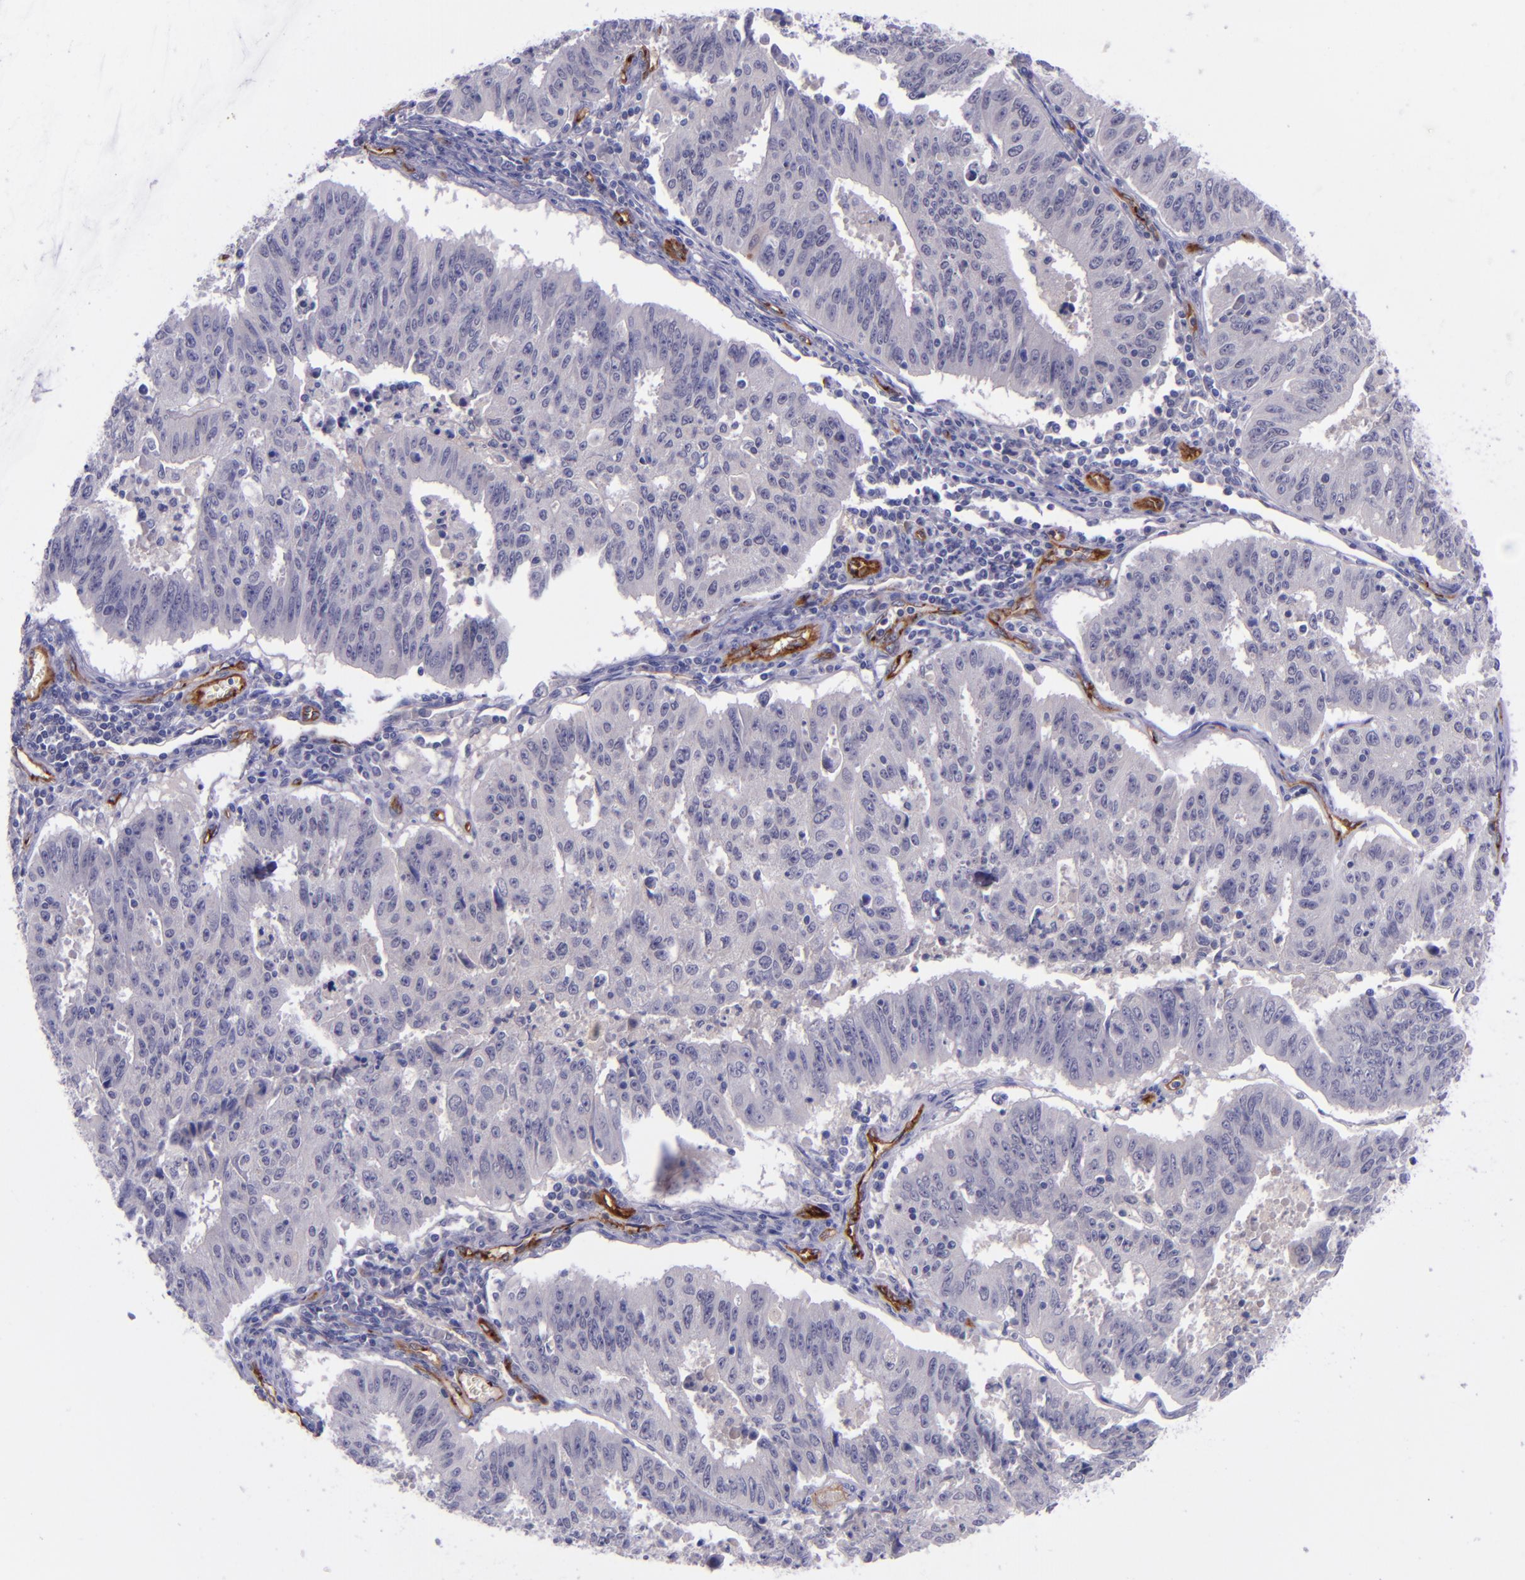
{"staining": {"intensity": "negative", "quantity": "none", "location": "none"}, "tissue": "endometrial cancer", "cell_type": "Tumor cells", "image_type": "cancer", "snomed": [{"axis": "morphology", "description": "Adenocarcinoma, NOS"}, {"axis": "topography", "description": "Endometrium"}], "caption": "Image shows no significant protein positivity in tumor cells of endometrial cancer. Brightfield microscopy of IHC stained with DAB (3,3'-diaminobenzidine) (brown) and hematoxylin (blue), captured at high magnification.", "gene": "NOS3", "patient": {"sex": "female", "age": 42}}